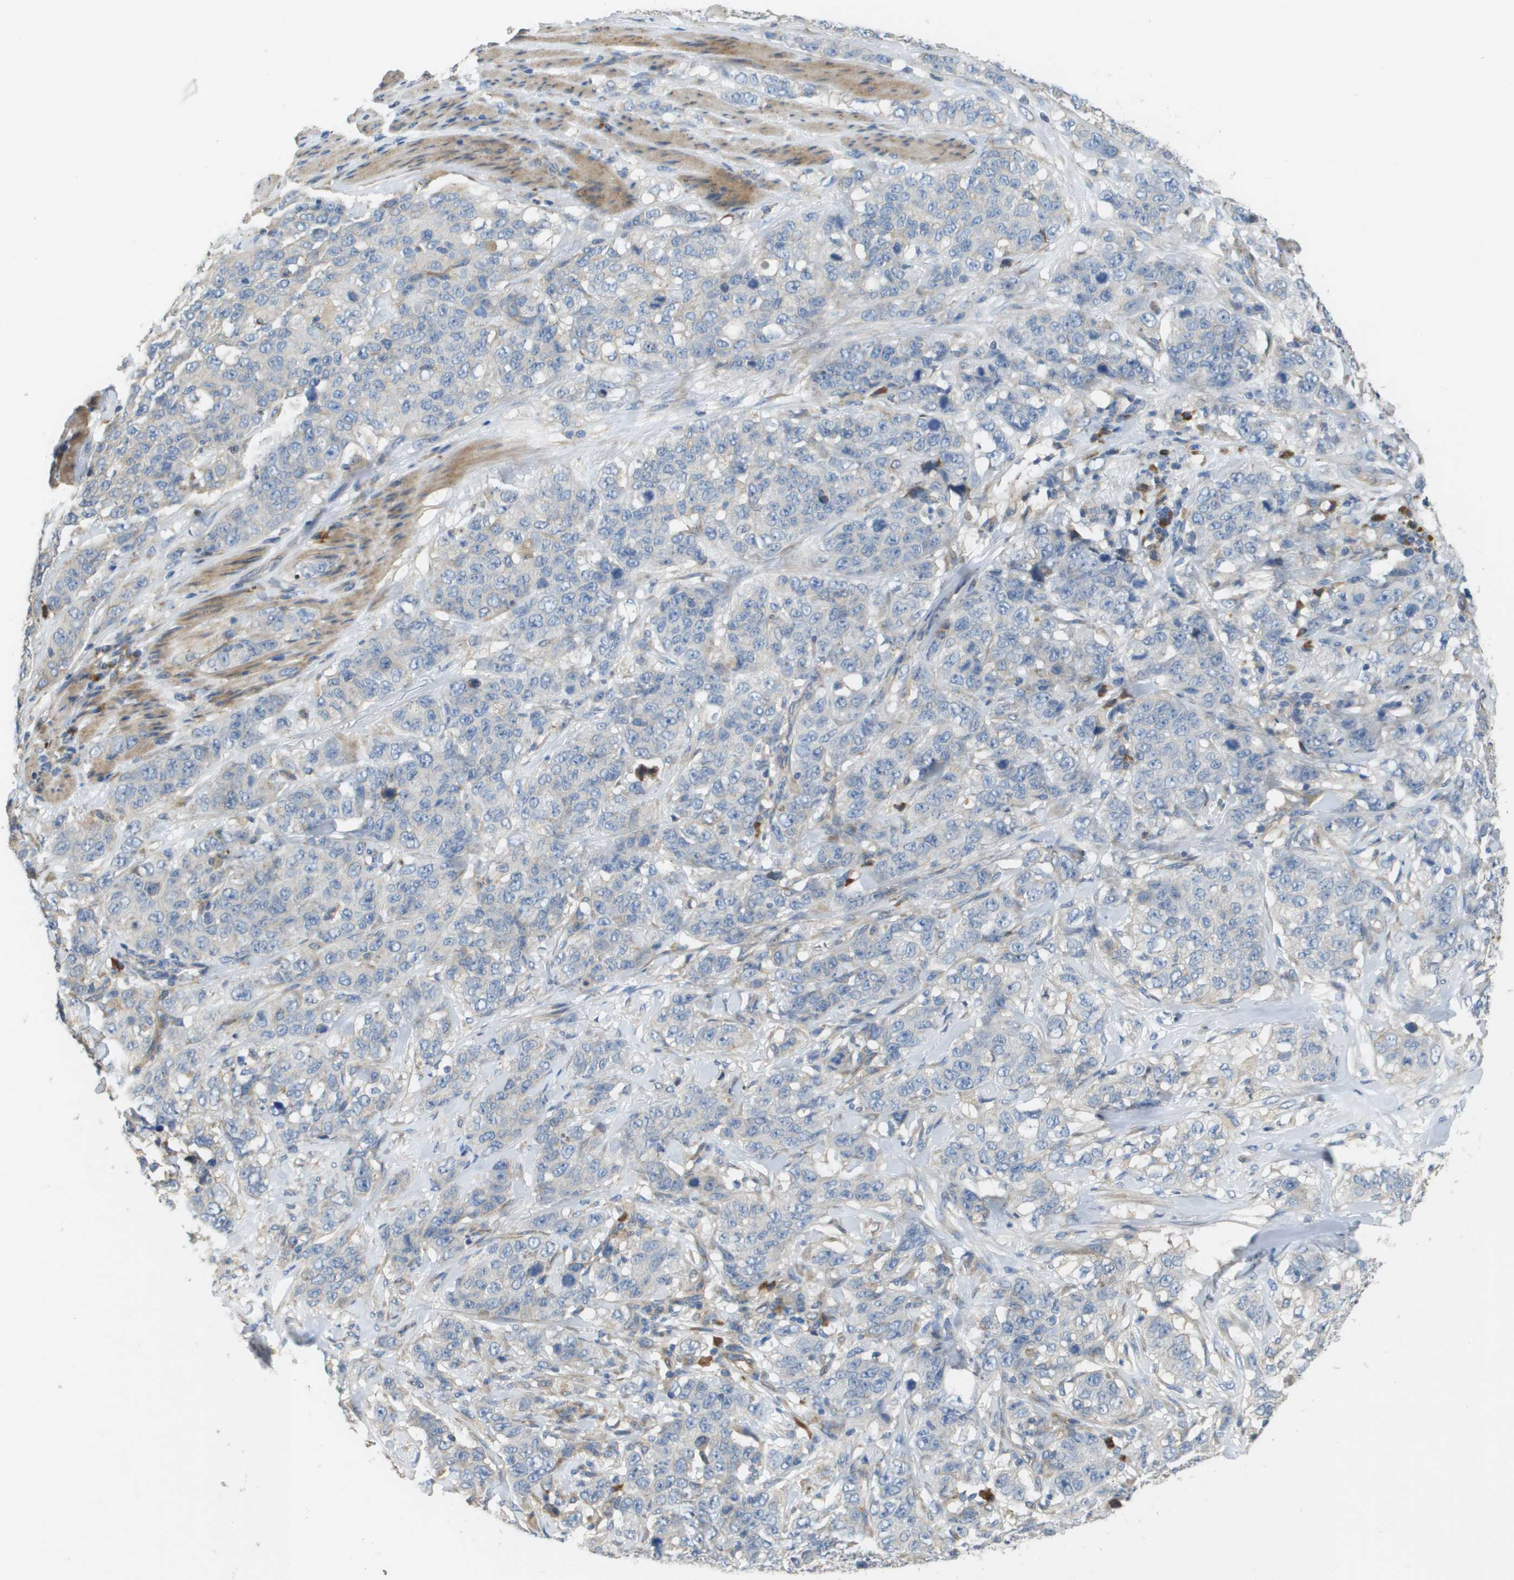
{"staining": {"intensity": "negative", "quantity": "none", "location": "none"}, "tissue": "stomach cancer", "cell_type": "Tumor cells", "image_type": "cancer", "snomed": [{"axis": "morphology", "description": "Adenocarcinoma, NOS"}, {"axis": "topography", "description": "Stomach"}], "caption": "Image shows no significant protein expression in tumor cells of adenocarcinoma (stomach).", "gene": "CASP10", "patient": {"sex": "male", "age": 48}}